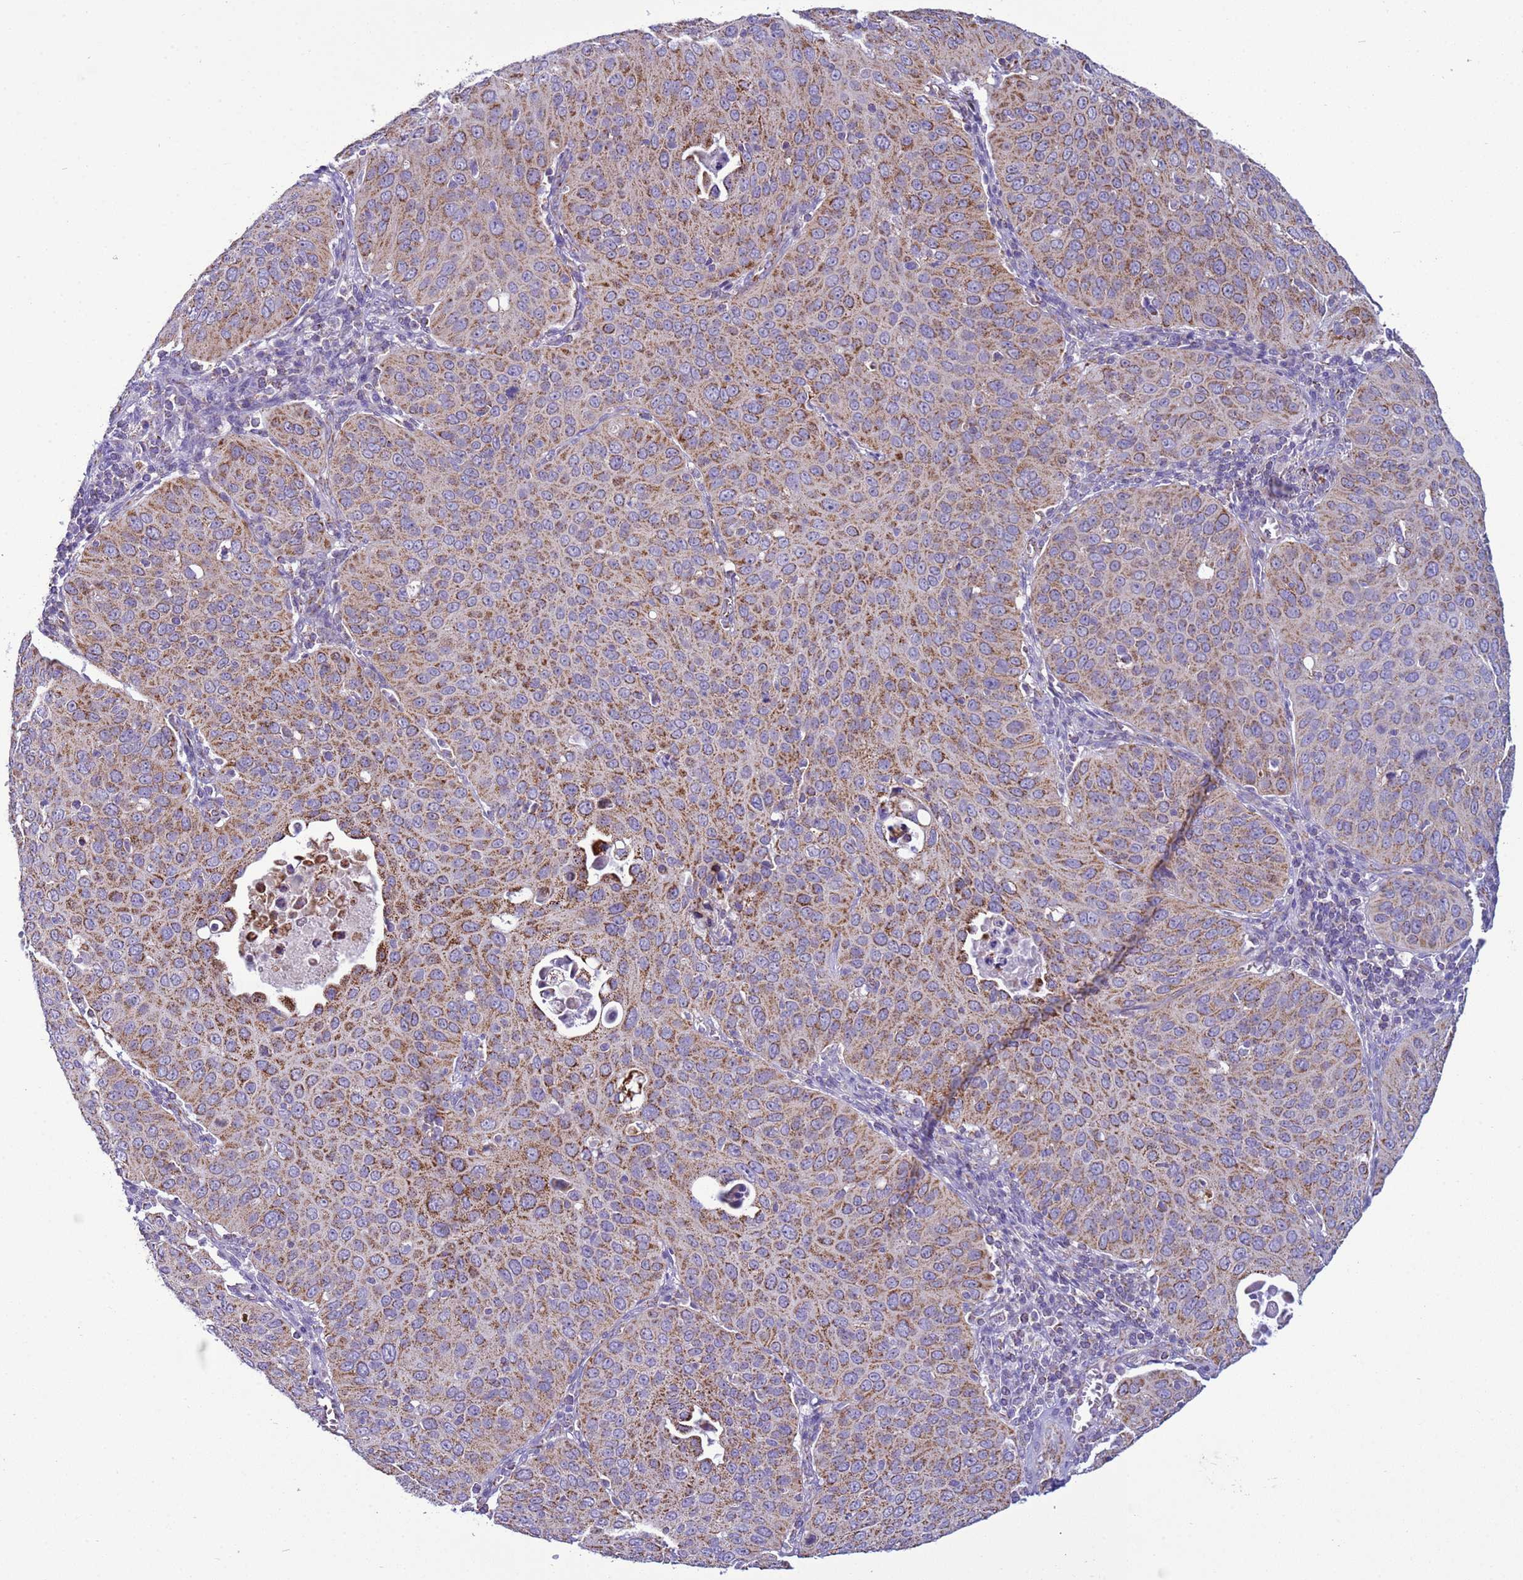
{"staining": {"intensity": "moderate", "quantity": ">75%", "location": "cytoplasmic/membranous"}, "tissue": "cervical cancer", "cell_type": "Tumor cells", "image_type": "cancer", "snomed": [{"axis": "morphology", "description": "Squamous cell carcinoma, NOS"}, {"axis": "topography", "description": "Cervix"}], "caption": "Immunohistochemistry histopathology image of squamous cell carcinoma (cervical) stained for a protein (brown), which exhibits medium levels of moderate cytoplasmic/membranous staining in about >75% of tumor cells.", "gene": "NCALD", "patient": {"sex": "female", "age": 36}}